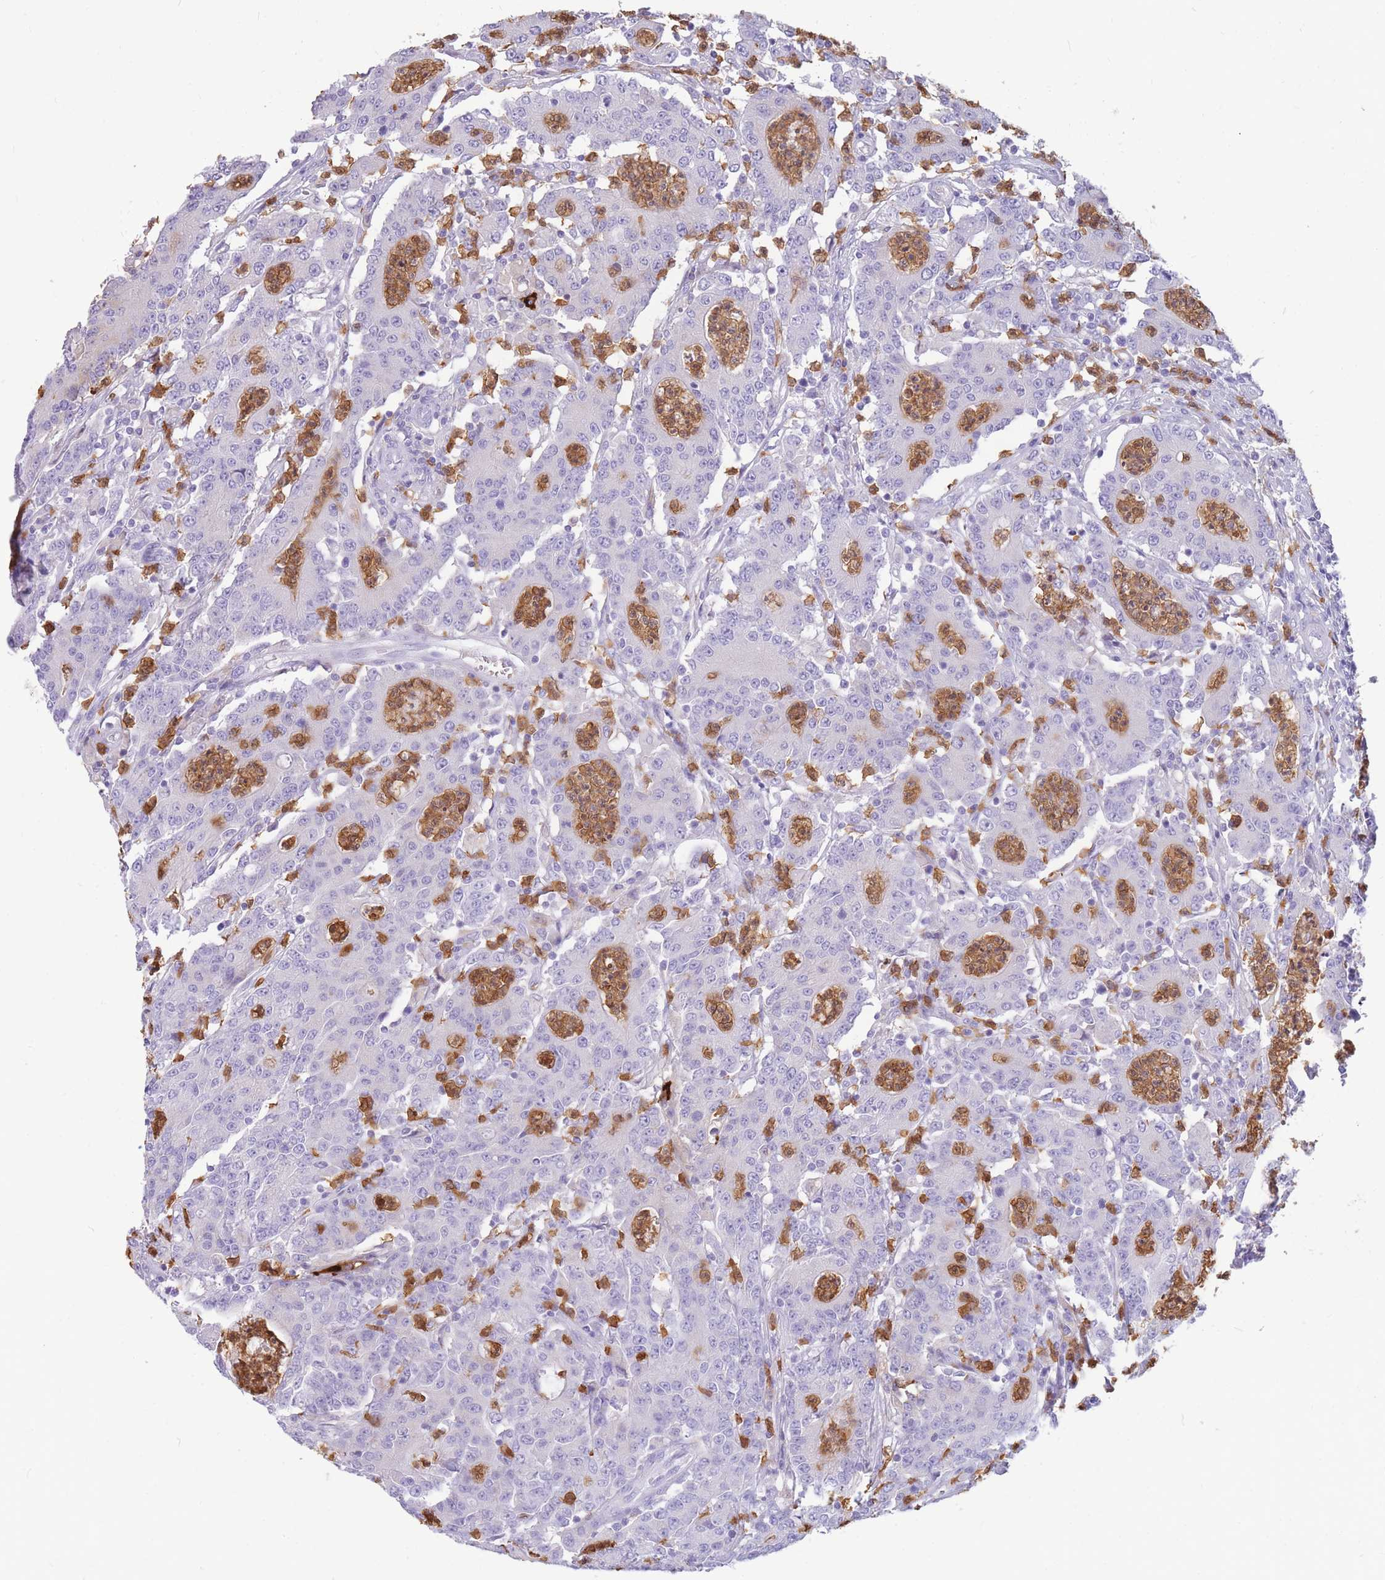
{"staining": {"intensity": "negative", "quantity": "none", "location": "none"}, "tissue": "colorectal cancer", "cell_type": "Tumor cells", "image_type": "cancer", "snomed": [{"axis": "morphology", "description": "Adenocarcinoma, NOS"}, {"axis": "topography", "description": "Colon"}], "caption": "High magnification brightfield microscopy of adenocarcinoma (colorectal) stained with DAB (3,3'-diaminobenzidine) (brown) and counterstained with hematoxylin (blue): tumor cells show no significant expression.", "gene": "TPSAB1", "patient": {"sex": "male", "age": 83}}